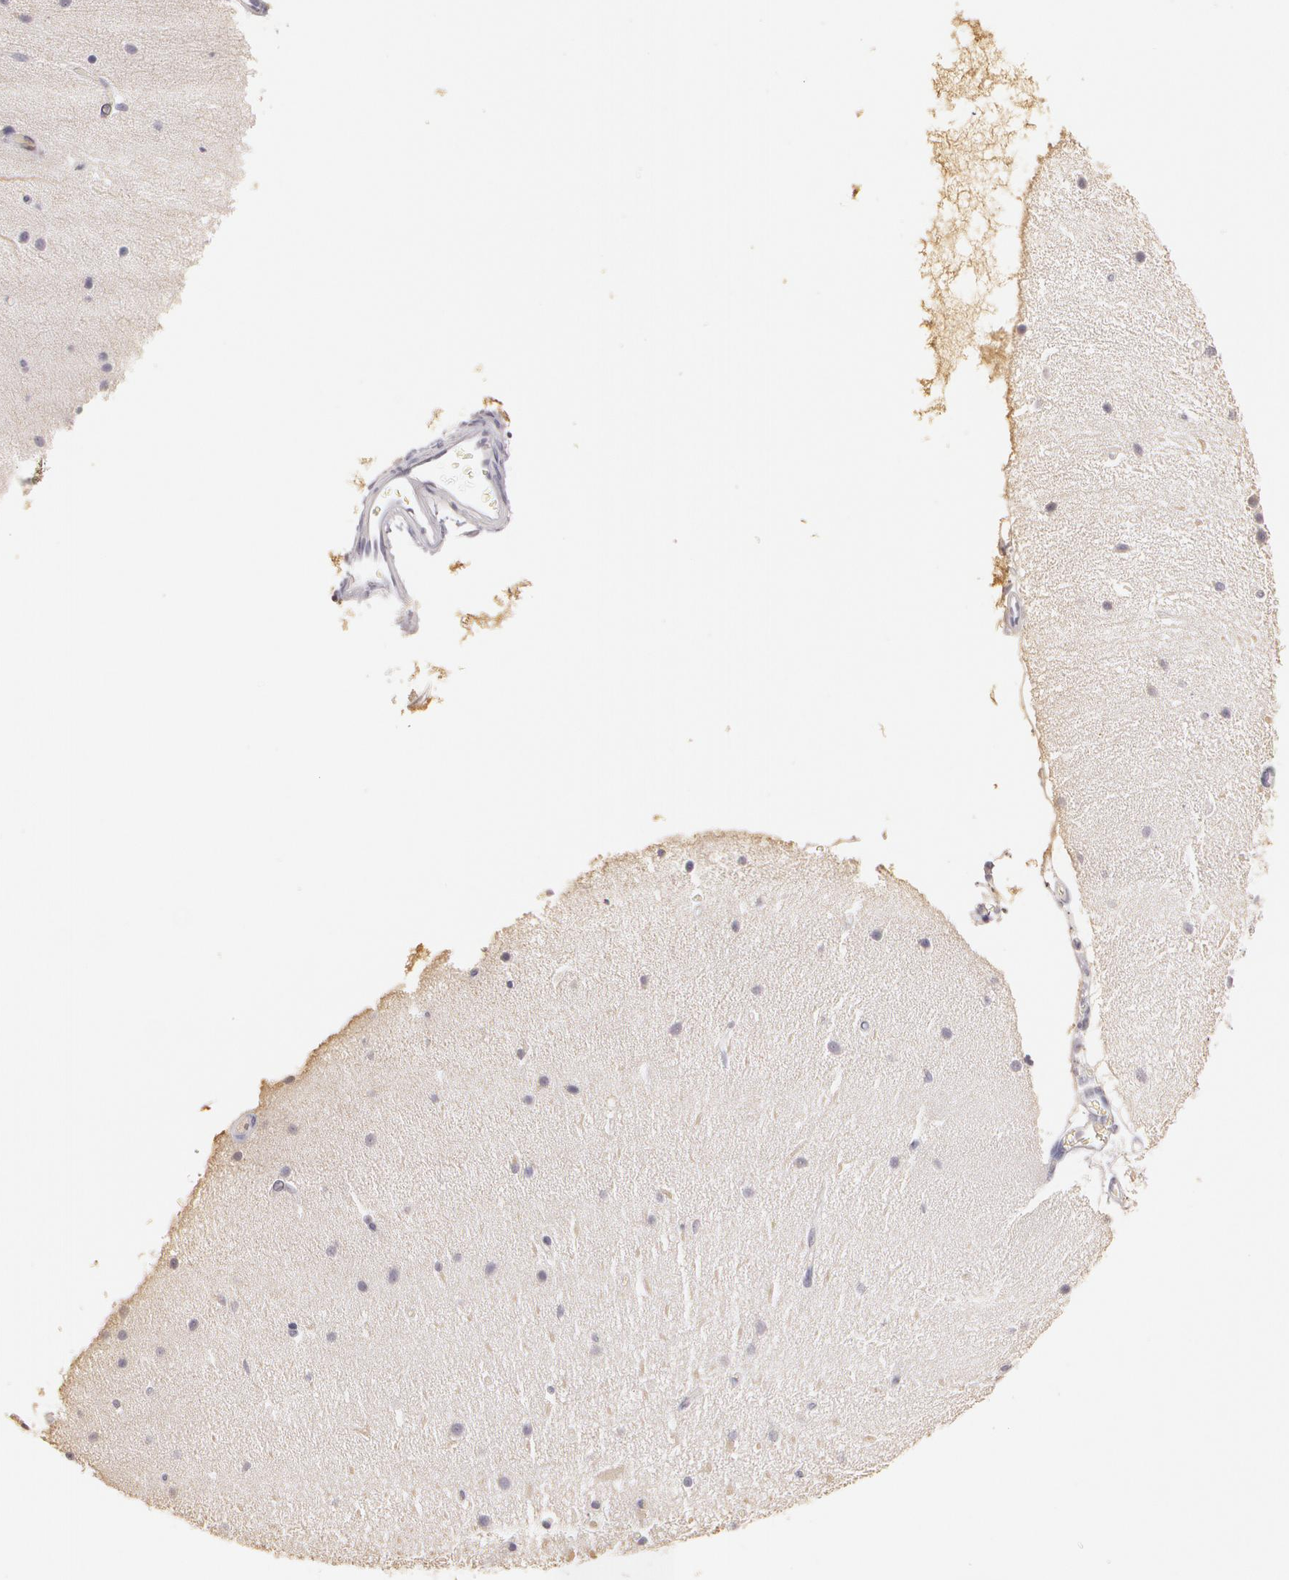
{"staining": {"intensity": "negative", "quantity": "none", "location": "none"}, "tissue": "cerebellum", "cell_type": "Cells in granular layer", "image_type": "normal", "snomed": [{"axis": "morphology", "description": "Normal tissue, NOS"}, {"axis": "topography", "description": "Cerebellum"}], "caption": "Immunohistochemical staining of unremarkable human cerebellum demonstrates no significant expression in cells in granular layer. (Brightfield microscopy of DAB (3,3'-diaminobenzidine) immunohistochemistry (IHC) at high magnification).", "gene": "LRG1", "patient": {"sex": "female", "age": 54}}